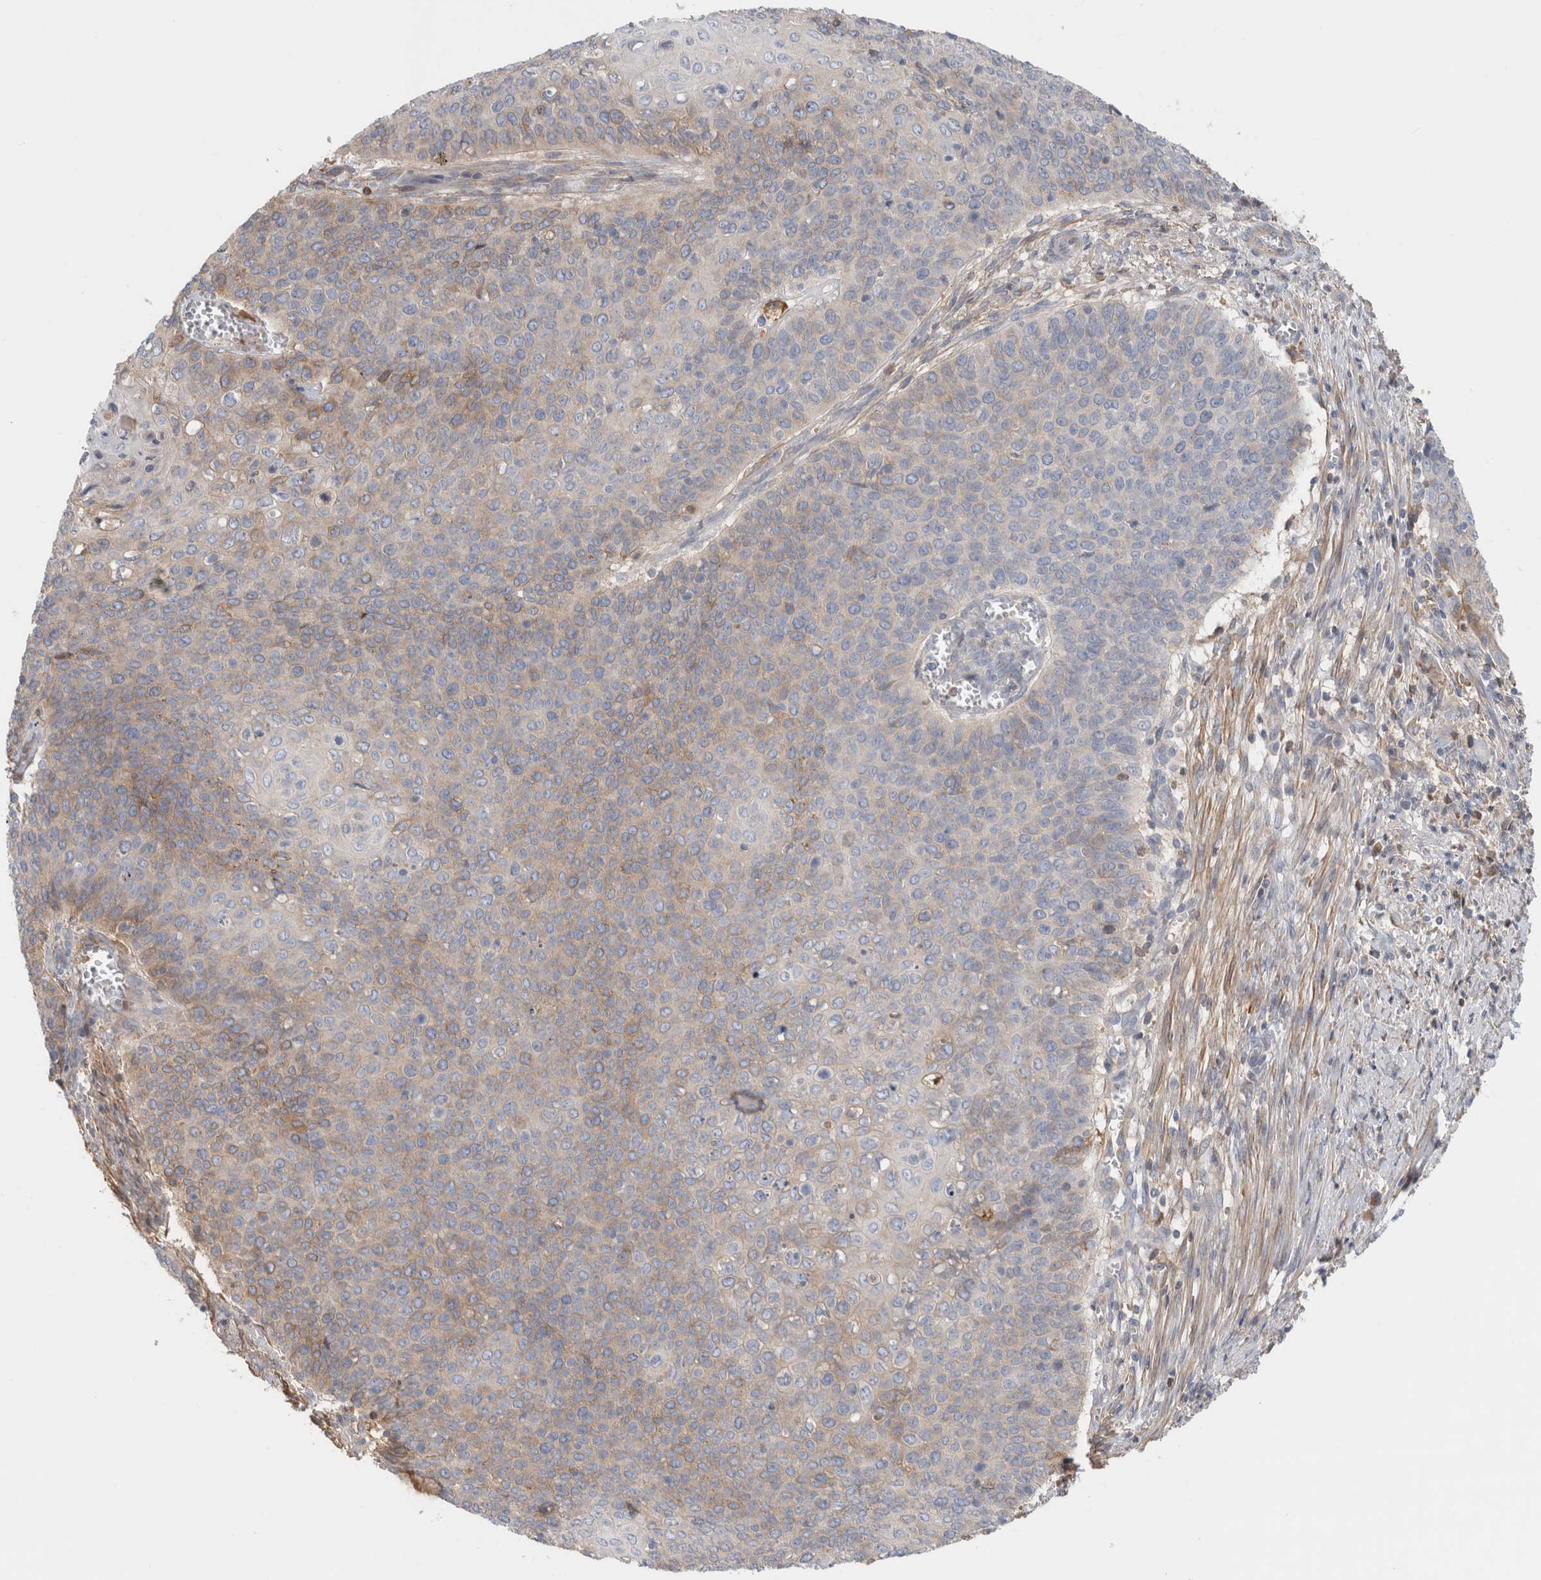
{"staining": {"intensity": "weak", "quantity": "<25%", "location": "cytoplasmic/membranous"}, "tissue": "cervical cancer", "cell_type": "Tumor cells", "image_type": "cancer", "snomed": [{"axis": "morphology", "description": "Squamous cell carcinoma, NOS"}, {"axis": "topography", "description": "Cervix"}], "caption": "Tumor cells are negative for protein expression in human squamous cell carcinoma (cervical).", "gene": "CFI", "patient": {"sex": "female", "age": 39}}